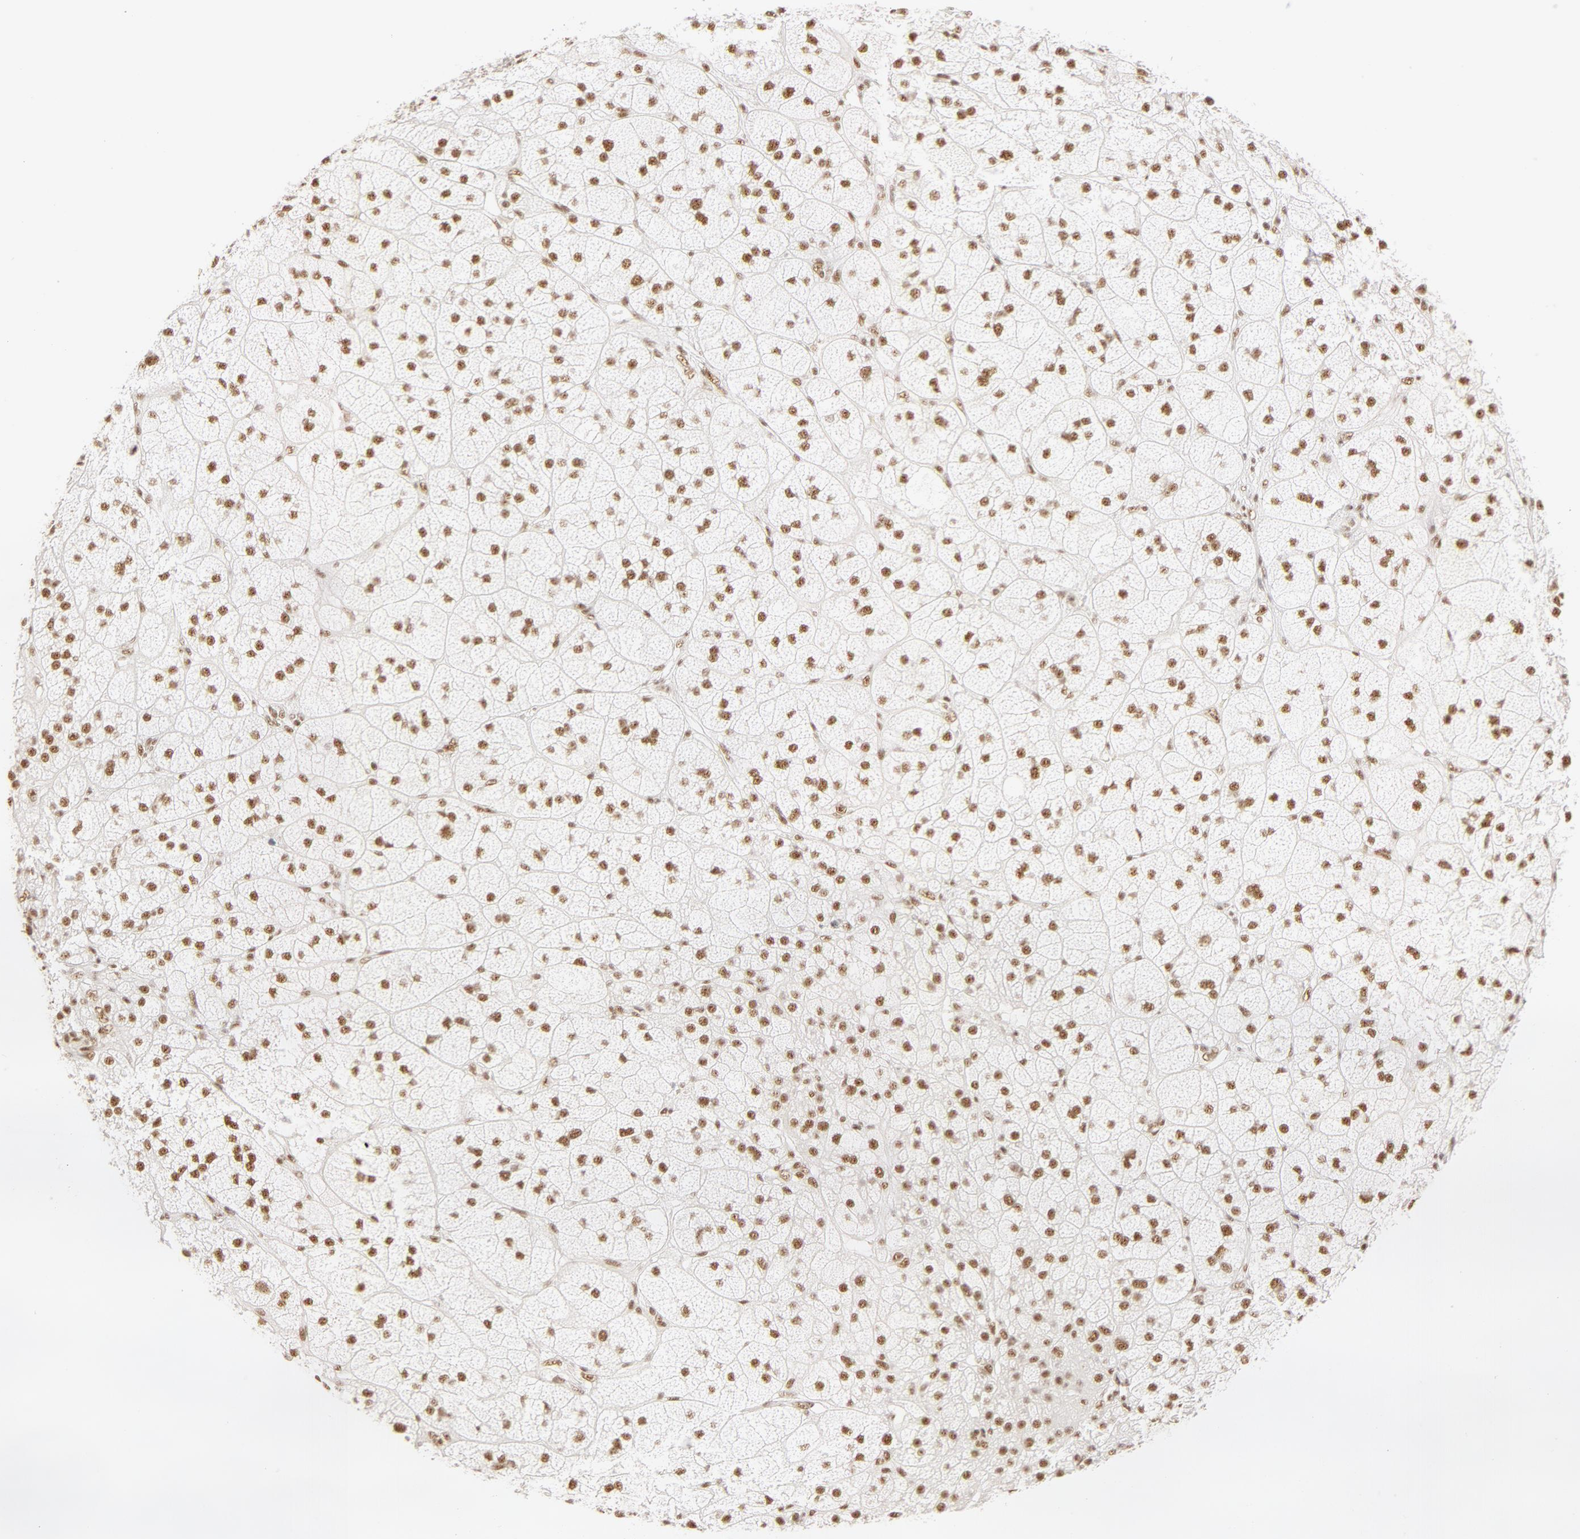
{"staining": {"intensity": "moderate", "quantity": ">75%", "location": "nuclear"}, "tissue": "adrenal gland", "cell_type": "Glandular cells", "image_type": "normal", "snomed": [{"axis": "morphology", "description": "Normal tissue, NOS"}, {"axis": "topography", "description": "Adrenal gland"}], "caption": "Adrenal gland stained with a brown dye demonstrates moderate nuclear positive positivity in approximately >75% of glandular cells.", "gene": "RBM39", "patient": {"sex": "female", "age": 60}}